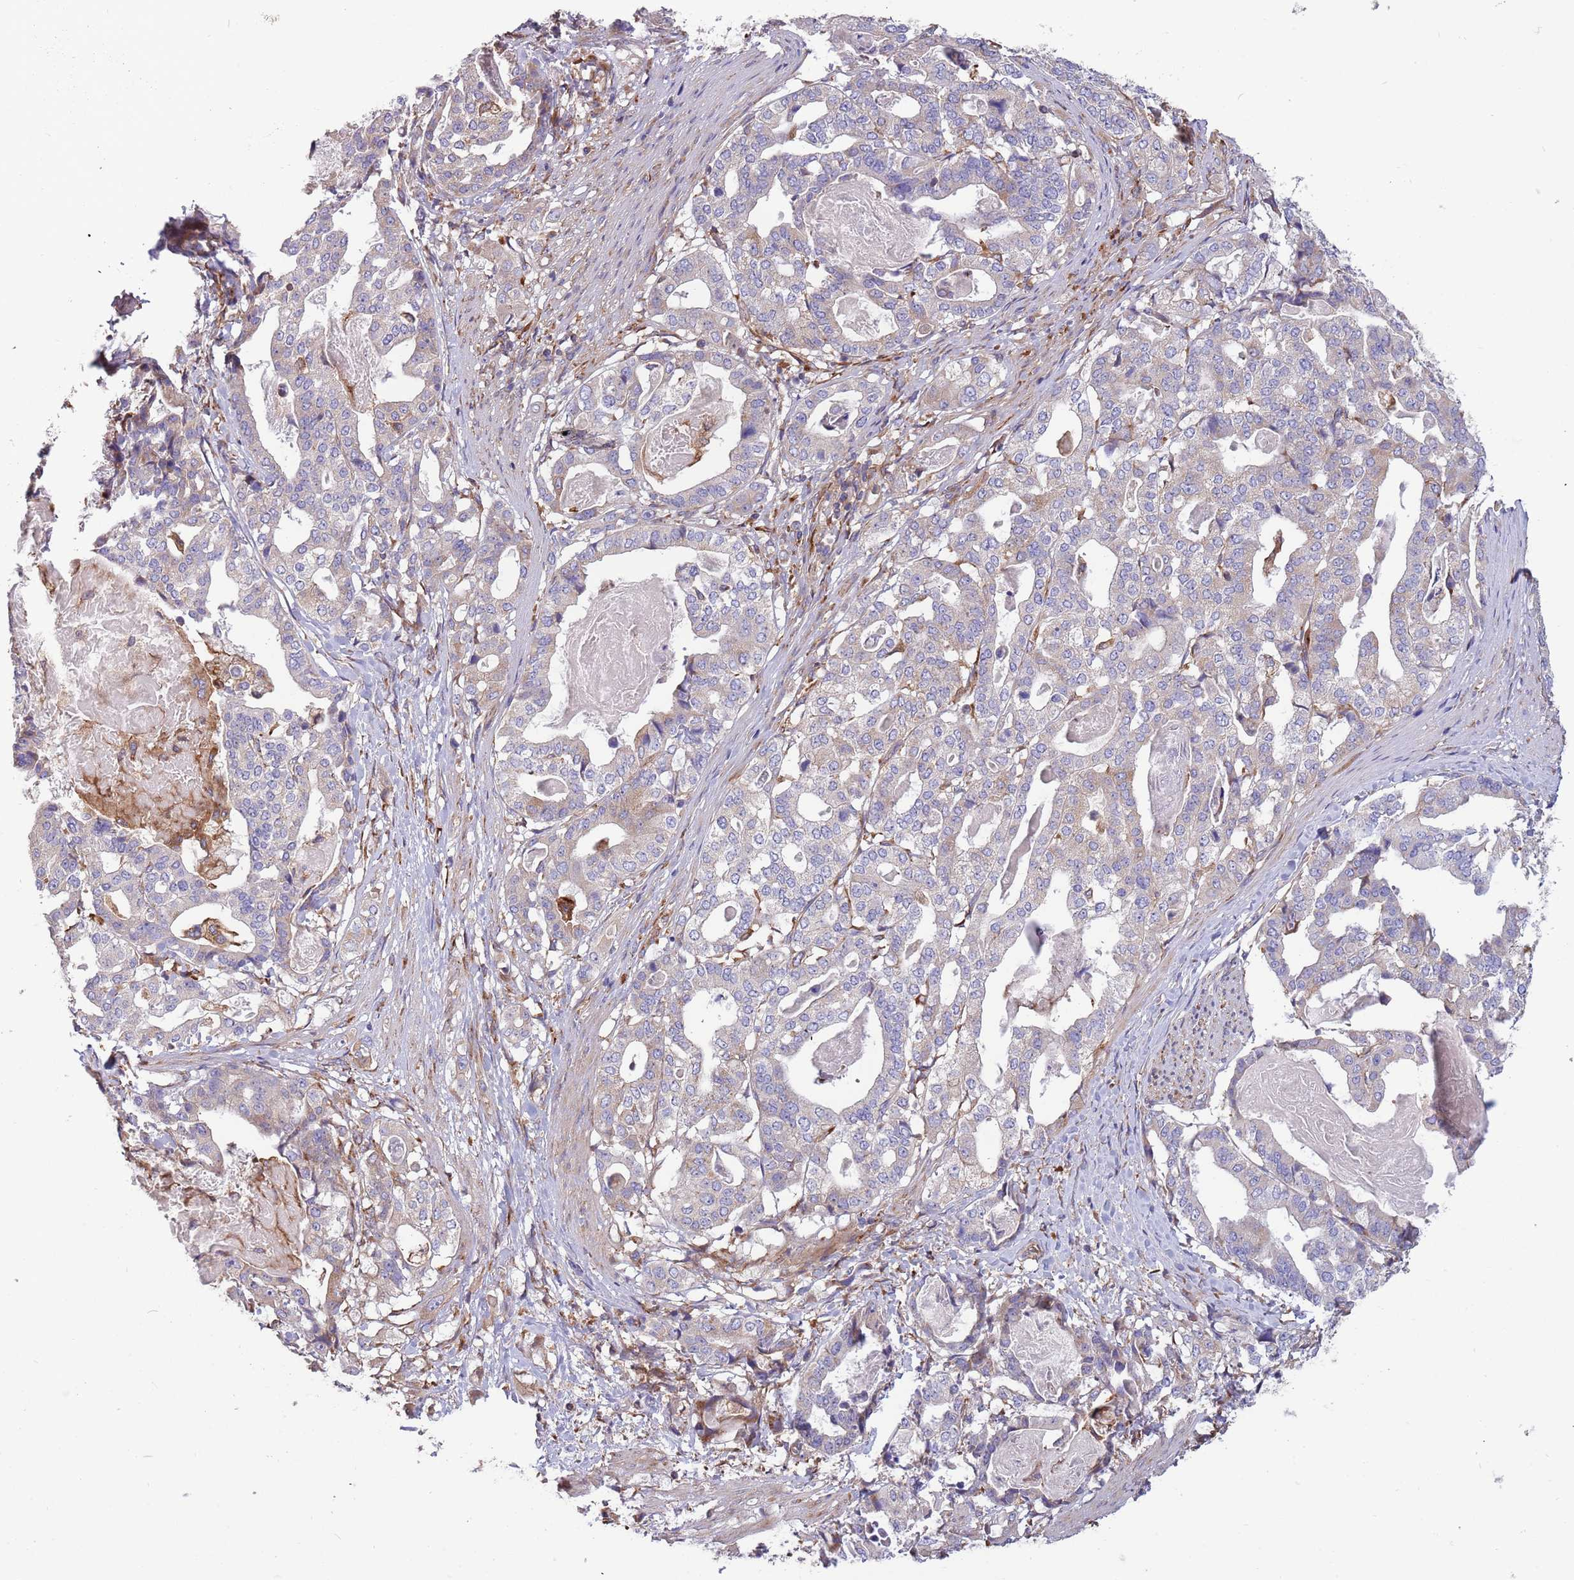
{"staining": {"intensity": "weak", "quantity": "<25%", "location": "cytoplasmic/membranous"}, "tissue": "stomach cancer", "cell_type": "Tumor cells", "image_type": "cancer", "snomed": [{"axis": "morphology", "description": "Adenocarcinoma, NOS"}, {"axis": "topography", "description": "Stomach"}], "caption": "Stomach cancer was stained to show a protein in brown. There is no significant staining in tumor cells.", "gene": "ARMCX6", "patient": {"sex": "male", "age": 48}}